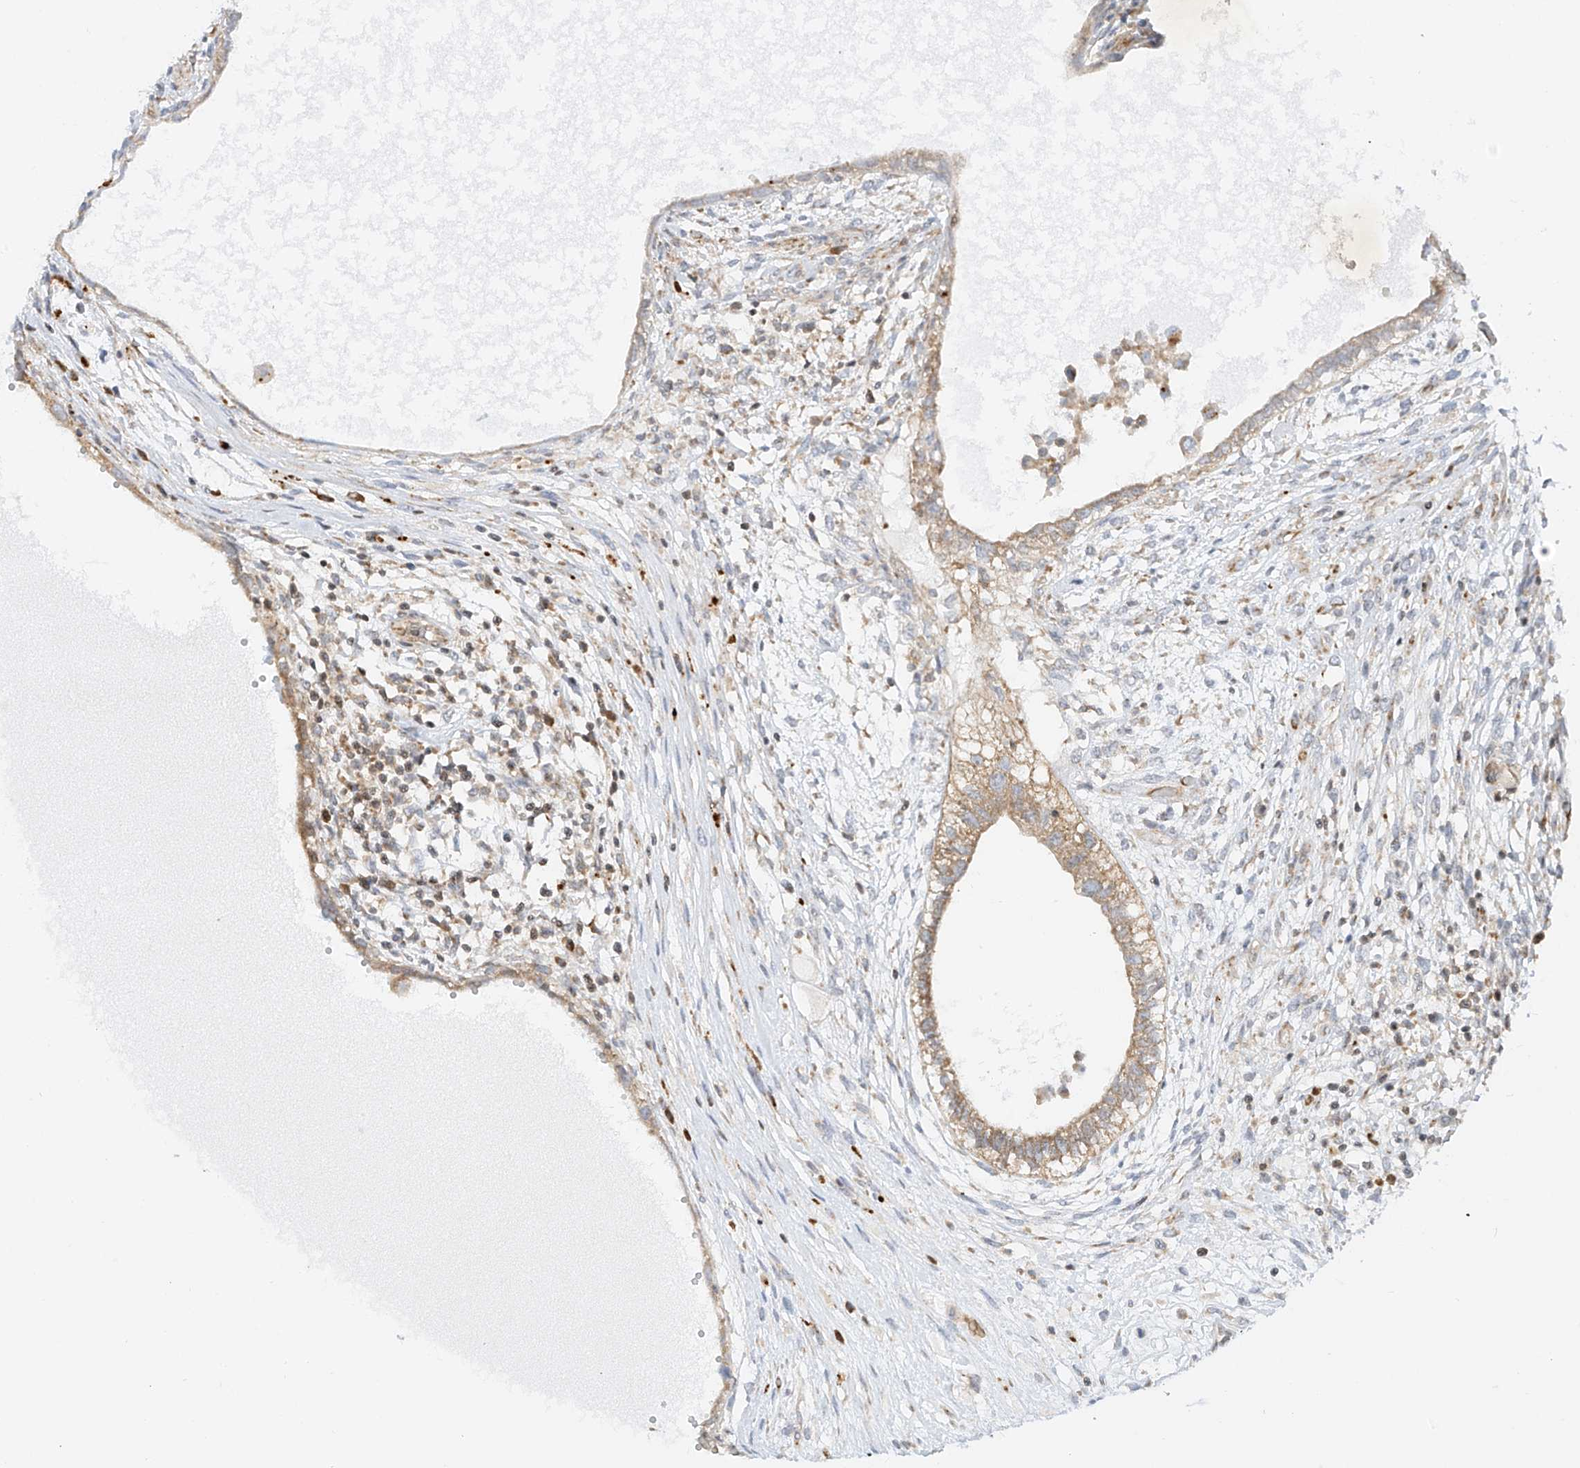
{"staining": {"intensity": "weak", "quantity": ">75%", "location": "cytoplasmic/membranous"}, "tissue": "testis cancer", "cell_type": "Tumor cells", "image_type": "cancer", "snomed": [{"axis": "morphology", "description": "Carcinoma, Embryonal, NOS"}, {"axis": "topography", "description": "Testis"}], "caption": "A histopathology image of human testis embryonal carcinoma stained for a protein reveals weak cytoplasmic/membranous brown staining in tumor cells. The staining is performed using DAB brown chromogen to label protein expression. The nuclei are counter-stained blue using hematoxylin.", "gene": "EDF1", "patient": {"sex": "male", "age": 26}}